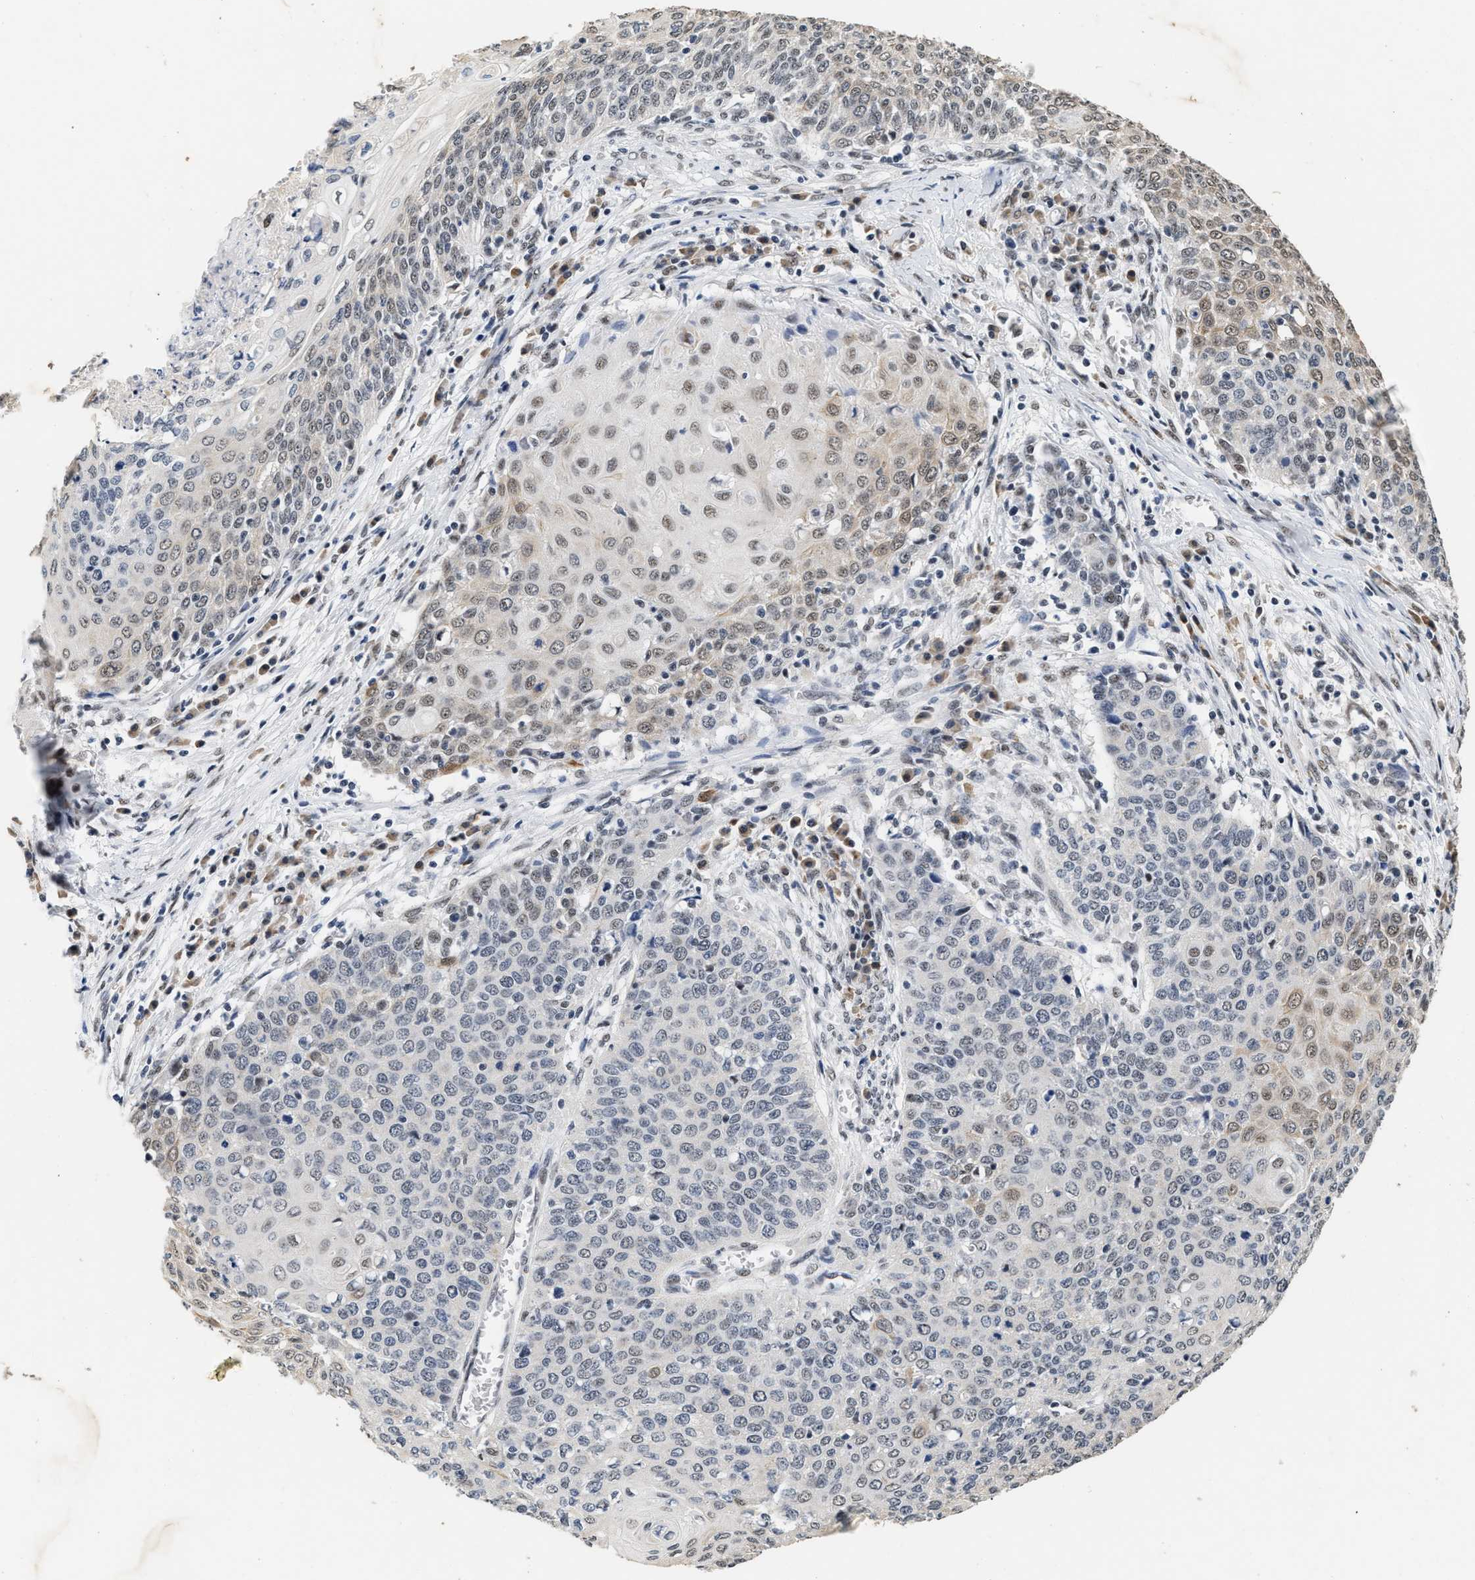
{"staining": {"intensity": "weak", "quantity": "<25%", "location": "cytoplasmic/membranous,nuclear"}, "tissue": "cervical cancer", "cell_type": "Tumor cells", "image_type": "cancer", "snomed": [{"axis": "morphology", "description": "Squamous cell carcinoma, NOS"}, {"axis": "topography", "description": "Cervix"}], "caption": "This is a micrograph of immunohistochemistry (IHC) staining of cervical squamous cell carcinoma, which shows no staining in tumor cells.", "gene": "THOC1", "patient": {"sex": "female", "age": 39}}